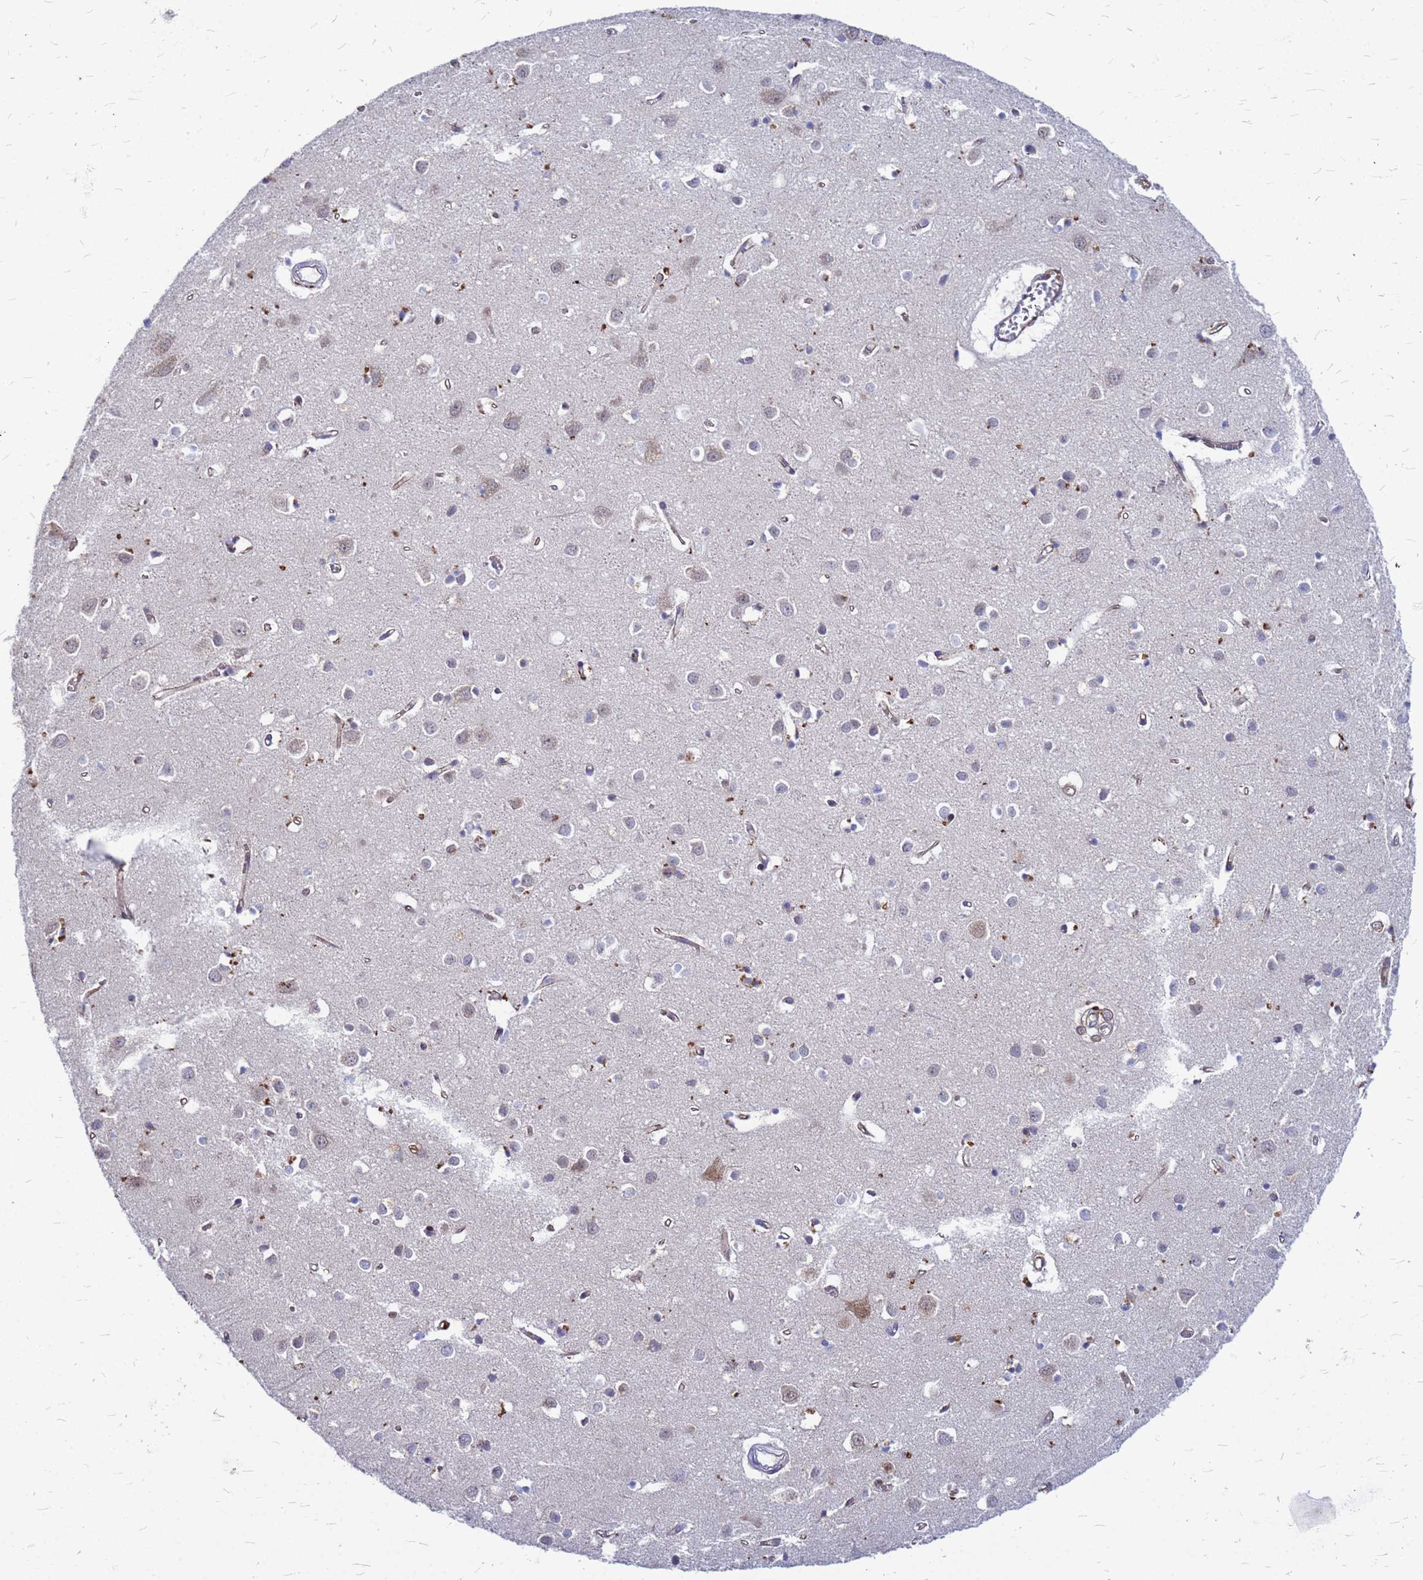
{"staining": {"intensity": "strong", "quantity": ">75%", "location": "cytoplasmic/membranous"}, "tissue": "cerebral cortex", "cell_type": "Endothelial cells", "image_type": "normal", "snomed": [{"axis": "morphology", "description": "Normal tissue, NOS"}, {"axis": "topography", "description": "Cerebral cortex"}], "caption": "Protein staining of unremarkable cerebral cortex exhibits strong cytoplasmic/membranous positivity in about >75% of endothelial cells. The protein of interest is stained brown, and the nuclei are stained in blue (DAB (3,3'-diaminobenzidine) IHC with brightfield microscopy, high magnification).", "gene": "NOSTRIN", "patient": {"sex": "female", "age": 64}}